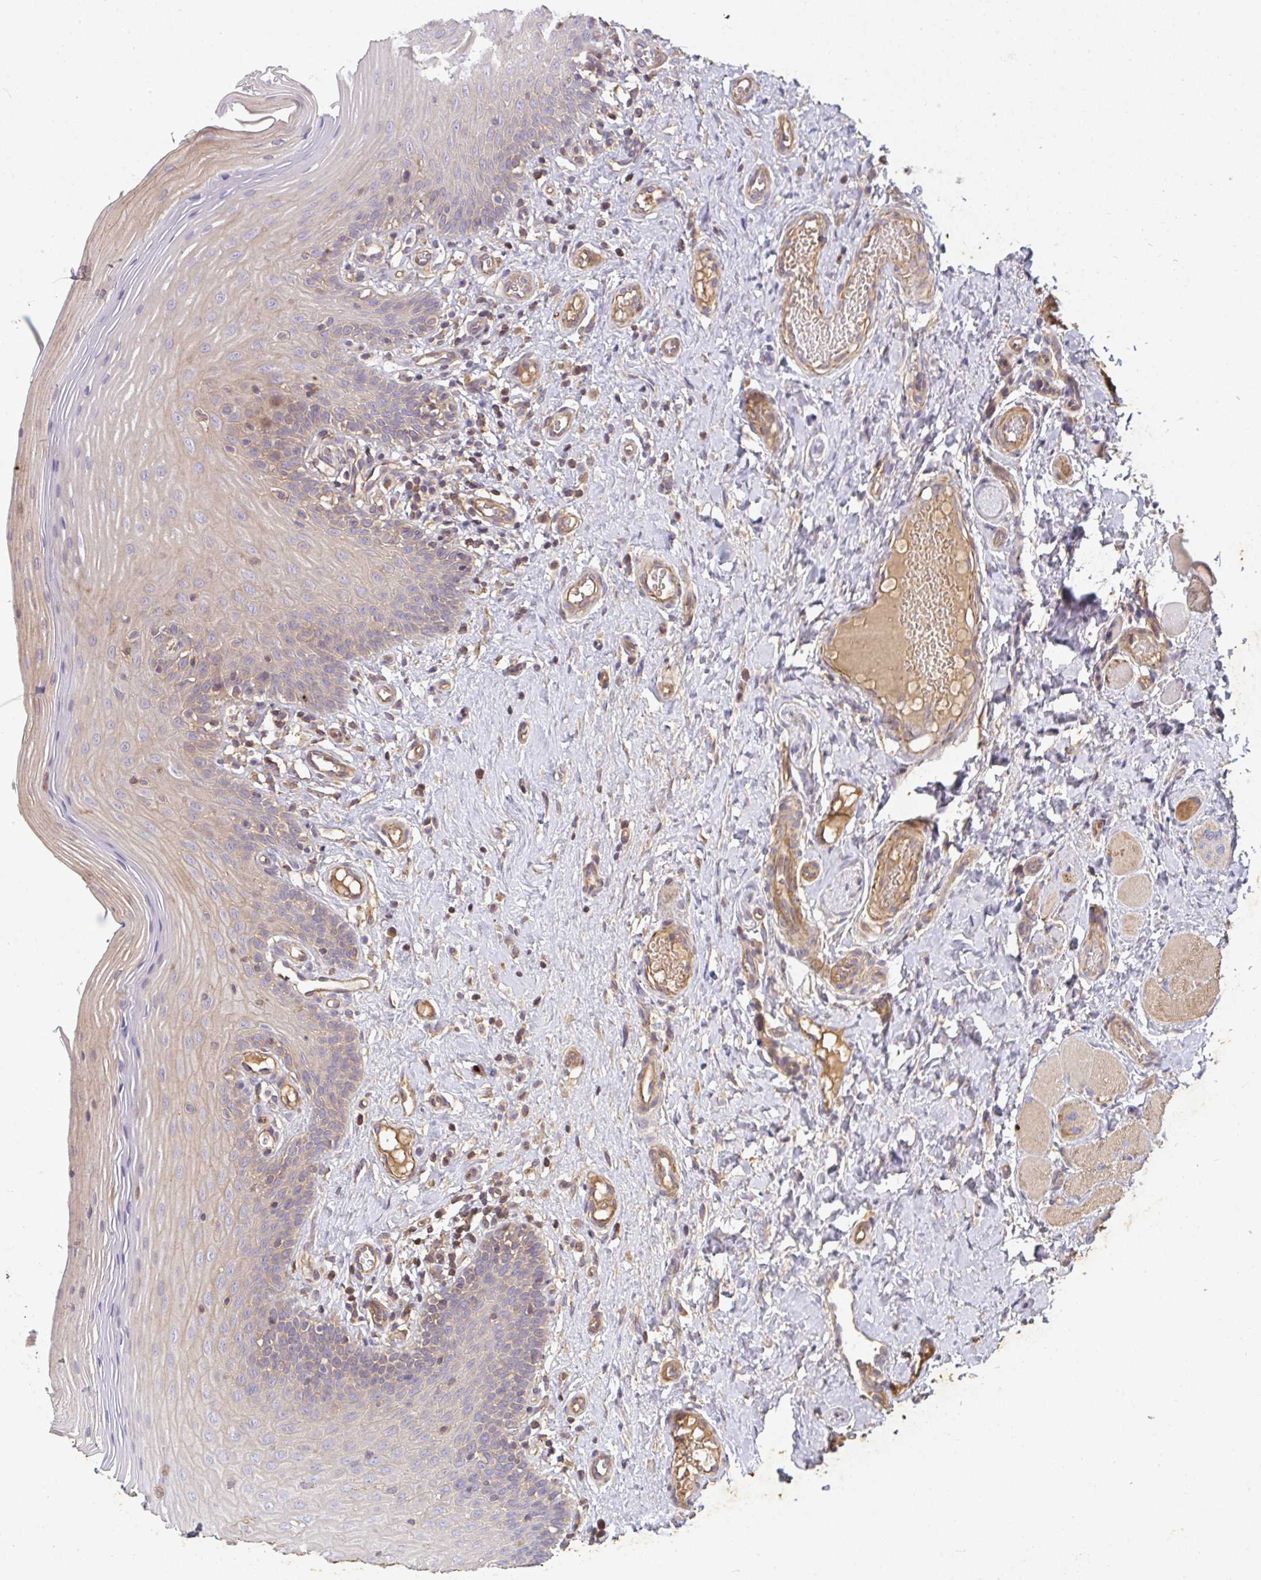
{"staining": {"intensity": "weak", "quantity": "<25%", "location": "cytoplasmic/membranous"}, "tissue": "oral mucosa", "cell_type": "Squamous epithelial cells", "image_type": "normal", "snomed": [{"axis": "morphology", "description": "Normal tissue, NOS"}, {"axis": "topography", "description": "Oral tissue"}, {"axis": "topography", "description": "Tounge, NOS"}], "caption": "The immunohistochemistry (IHC) histopathology image has no significant staining in squamous epithelial cells of oral mucosa.", "gene": "TNMD", "patient": {"sex": "female", "age": 58}}